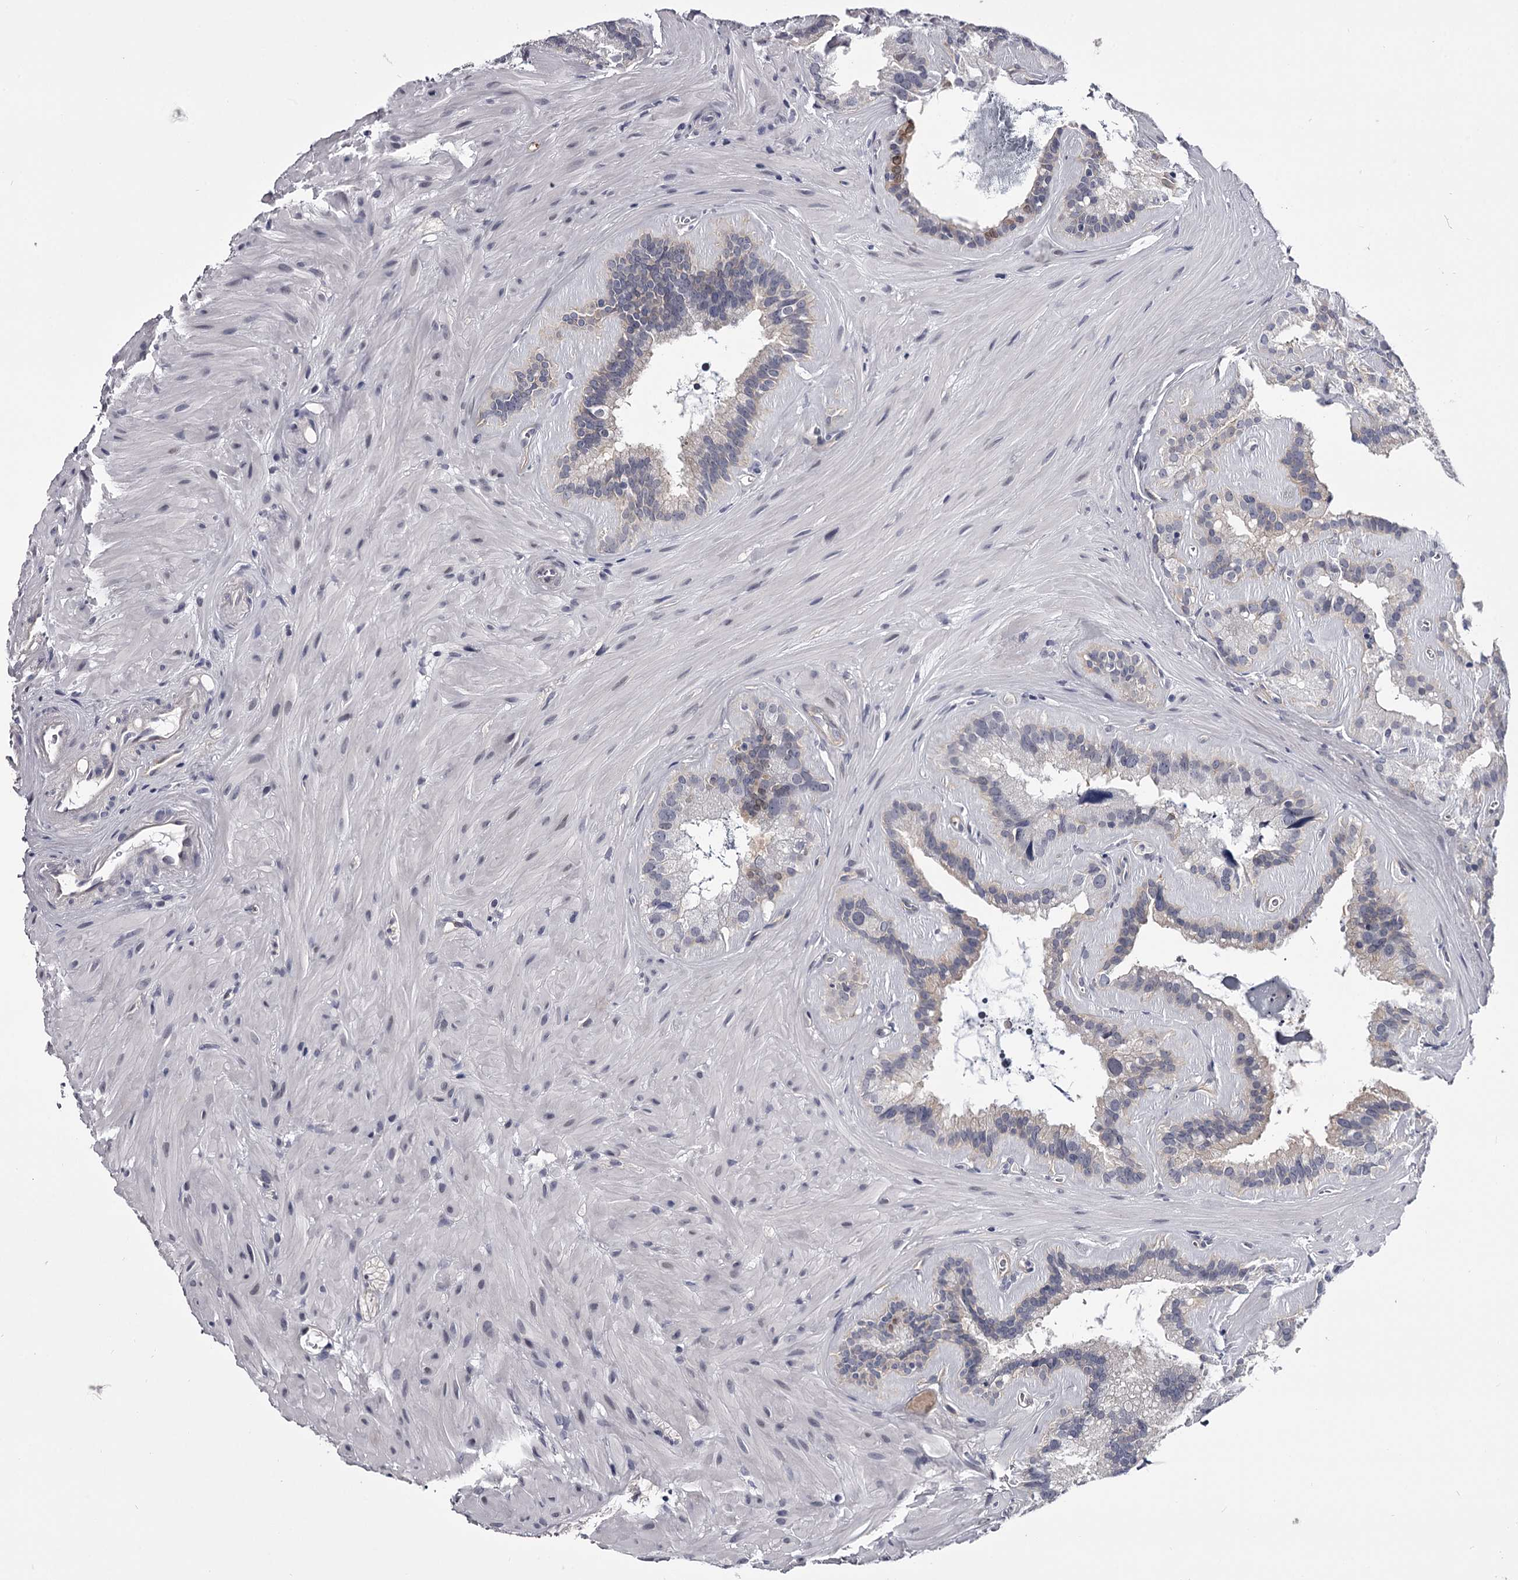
{"staining": {"intensity": "negative", "quantity": "none", "location": "none"}, "tissue": "seminal vesicle", "cell_type": "Glandular cells", "image_type": "normal", "snomed": [{"axis": "morphology", "description": "Normal tissue, NOS"}, {"axis": "topography", "description": "Prostate"}, {"axis": "topography", "description": "Seminal veicle"}], "caption": "DAB (3,3'-diaminobenzidine) immunohistochemical staining of benign human seminal vesicle displays no significant expression in glandular cells.", "gene": "OVOL2", "patient": {"sex": "male", "age": 59}}